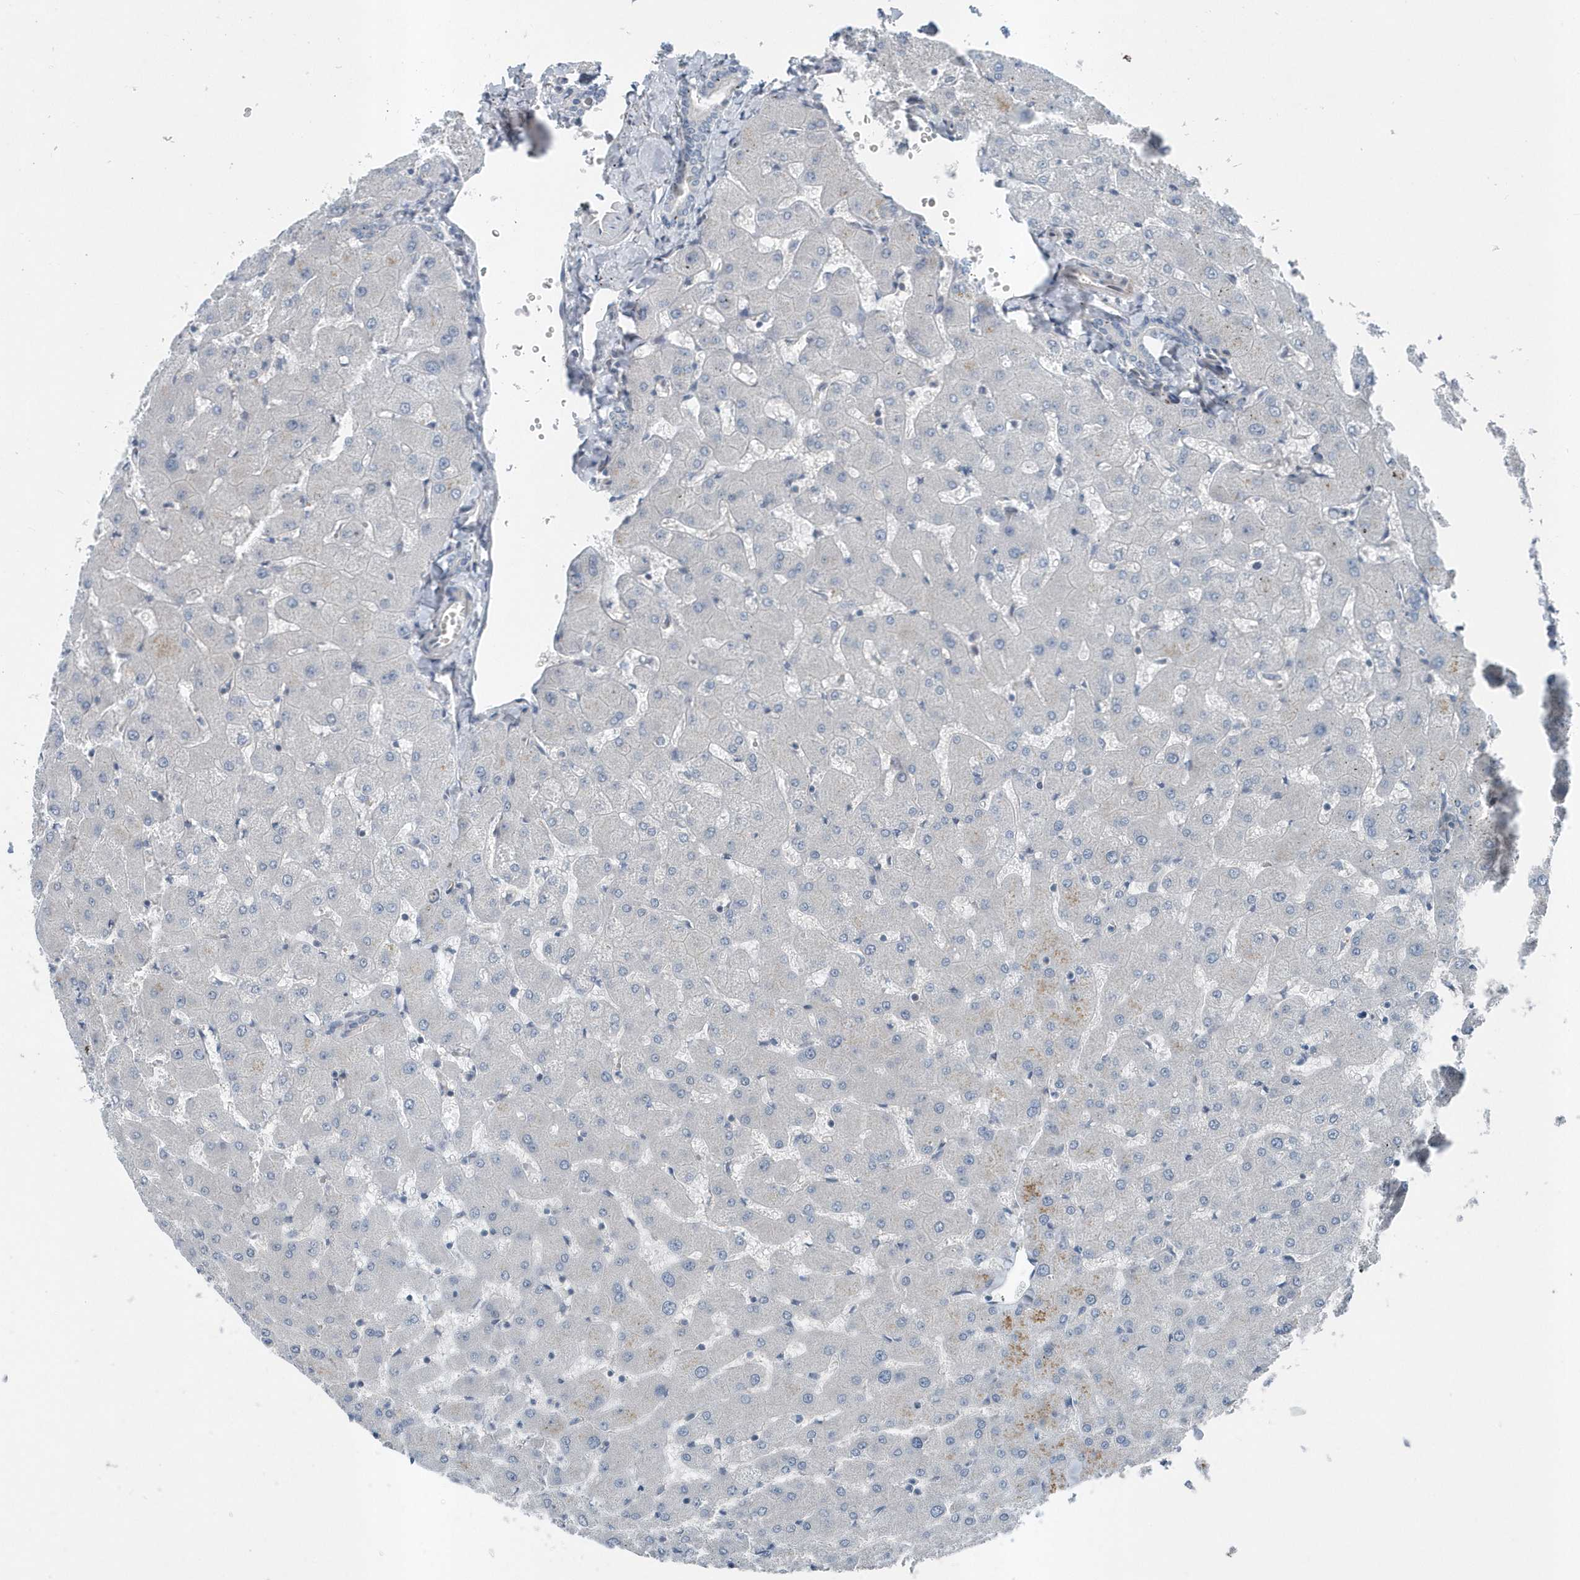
{"staining": {"intensity": "negative", "quantity": "none", "location": "none"}, "tissue": "liver", "cell_type": "Cholangiocytes", "image_type": "normal", "snomed": [{"axis": "morphology", "description": "Normal tissue, NOS"}, {"axis": "topography", "description": "Liver"}], "caption": "Benign liver was stained to show a protein in brown. There is no significant positivity in cholangiocytes. (DAB IHC, high magnification).", "gene": "MCC", "patient": {"sex": "female", "age": 63}}